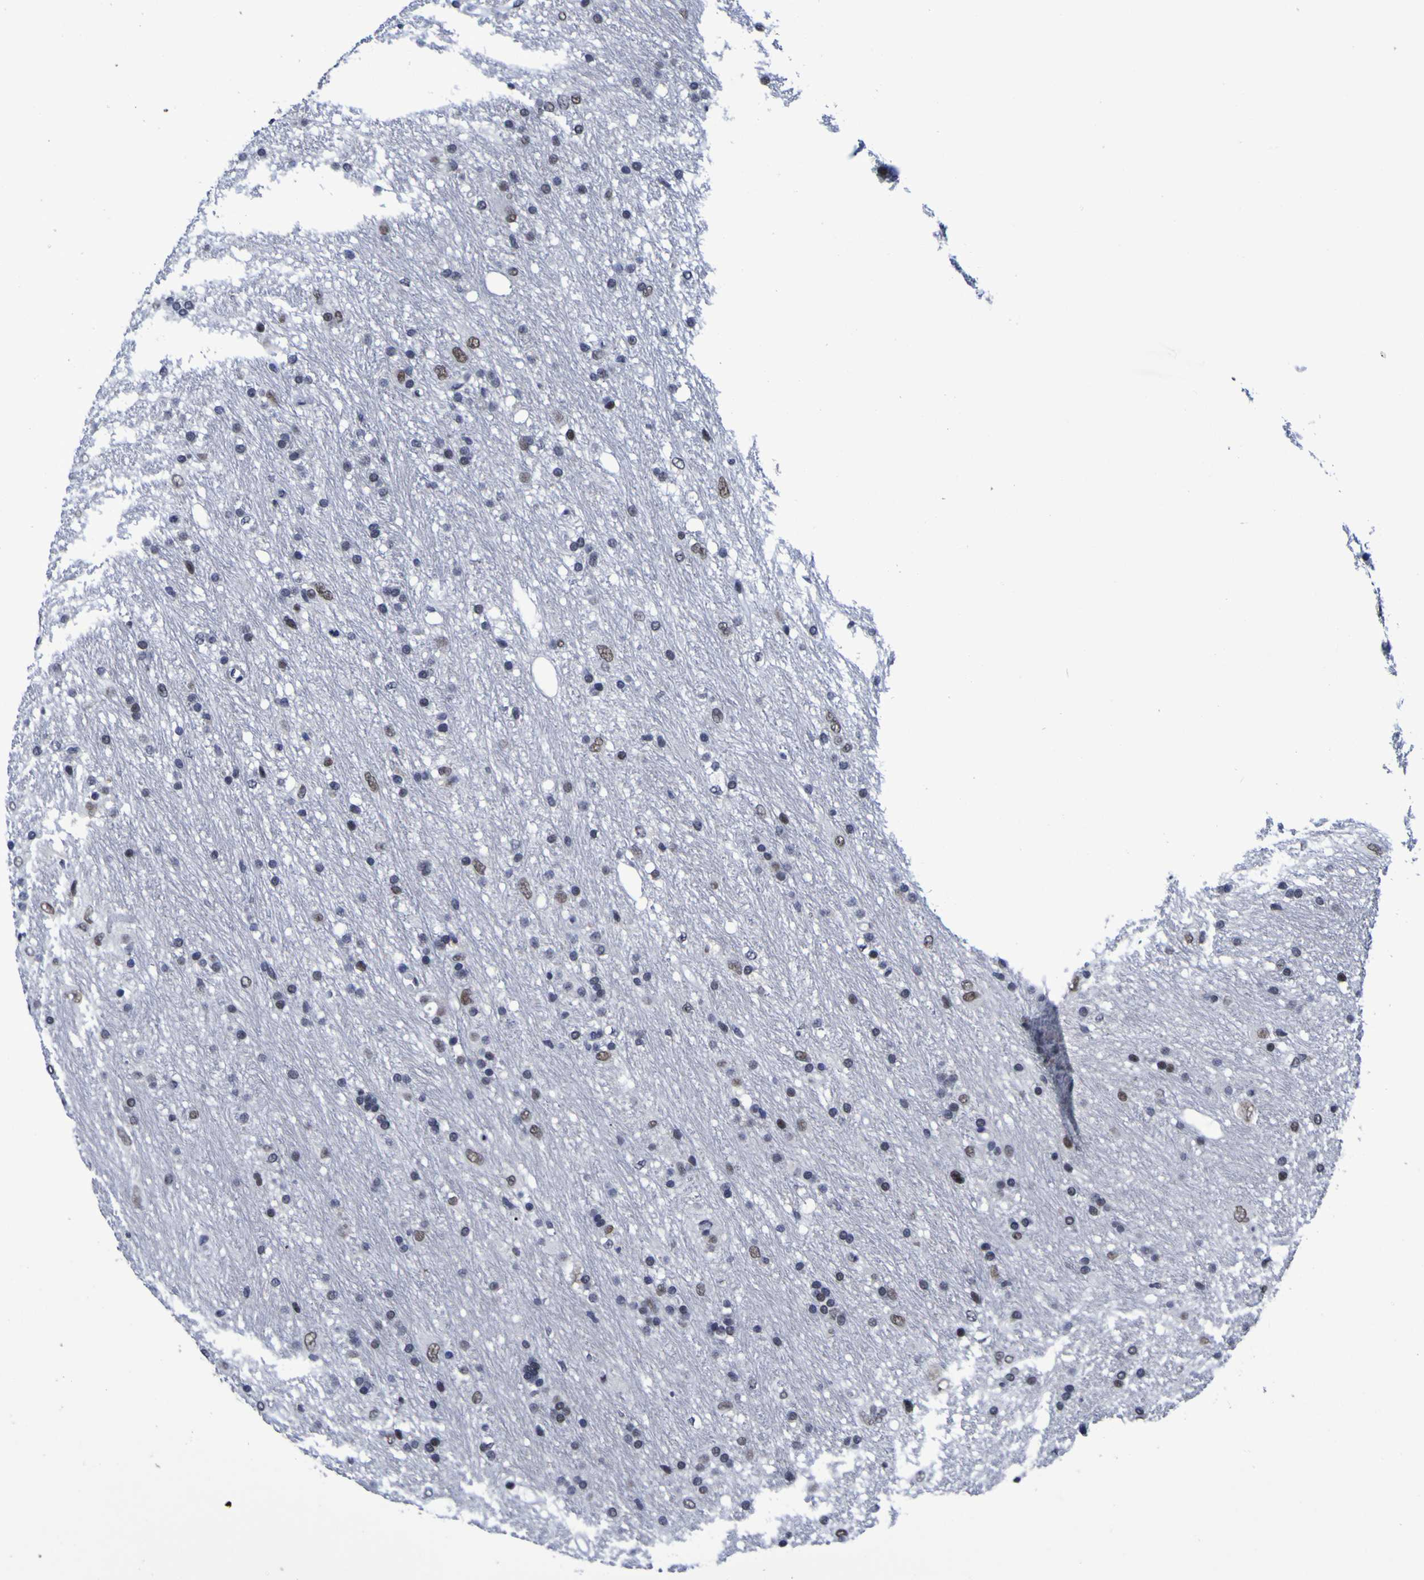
{"staining": {"intensity": "weak", "quantity": "<25%", "location": "nuclear"}, "tissue": "glioma", "cell_type": "Tumor cells", "image_type": "cancer", "snomed": [{"axis": "morphology", "description": "Glioma, malignant, Low grade"}, {"axis": "topography", "description": "Brain"}], "caption": "High power microscopy micrograph of an immunohistochemistry image of malignant low-grade glioma, revealing no significant staining in tumor cells.", "gene": "MBD3", "patient": {"sex": "male", "age": 77}}